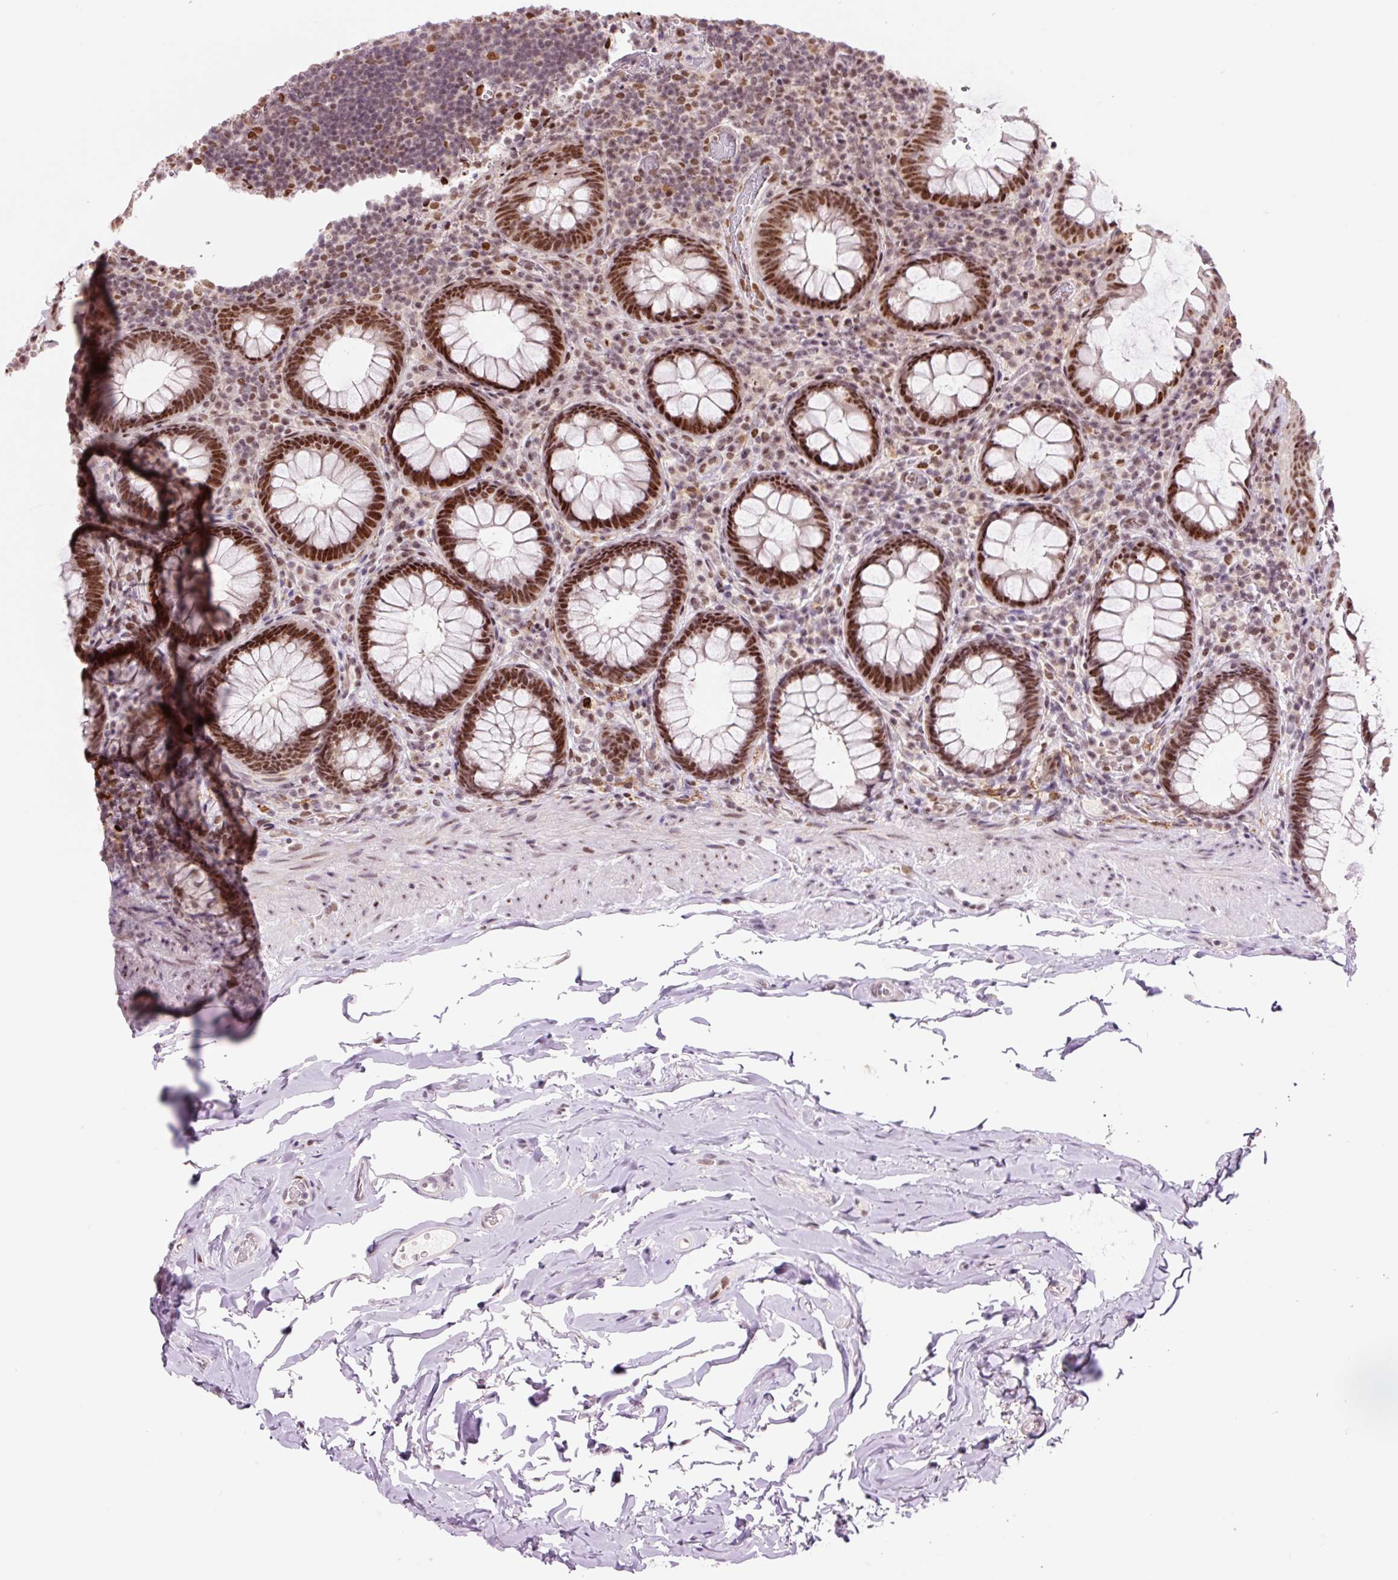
{"staining": {"intensity": "strong", "quantity": ">75%", "location": "nuclear"}, "tissue": "rectum", "cell_type": "Glandular cells", "image_type": "normal", "snomed": [{"axis": "morphology", "description": "Normal tissue, NOS"}, {"axis": "topography", "description": "Rectum"}], "caption": "Protein staining reveals strong nuclear expression in about >75% of glandular cells in unremarkable rectum.", "gene": "CCNL2", "patient": {"sex": "female", "age": 69}}